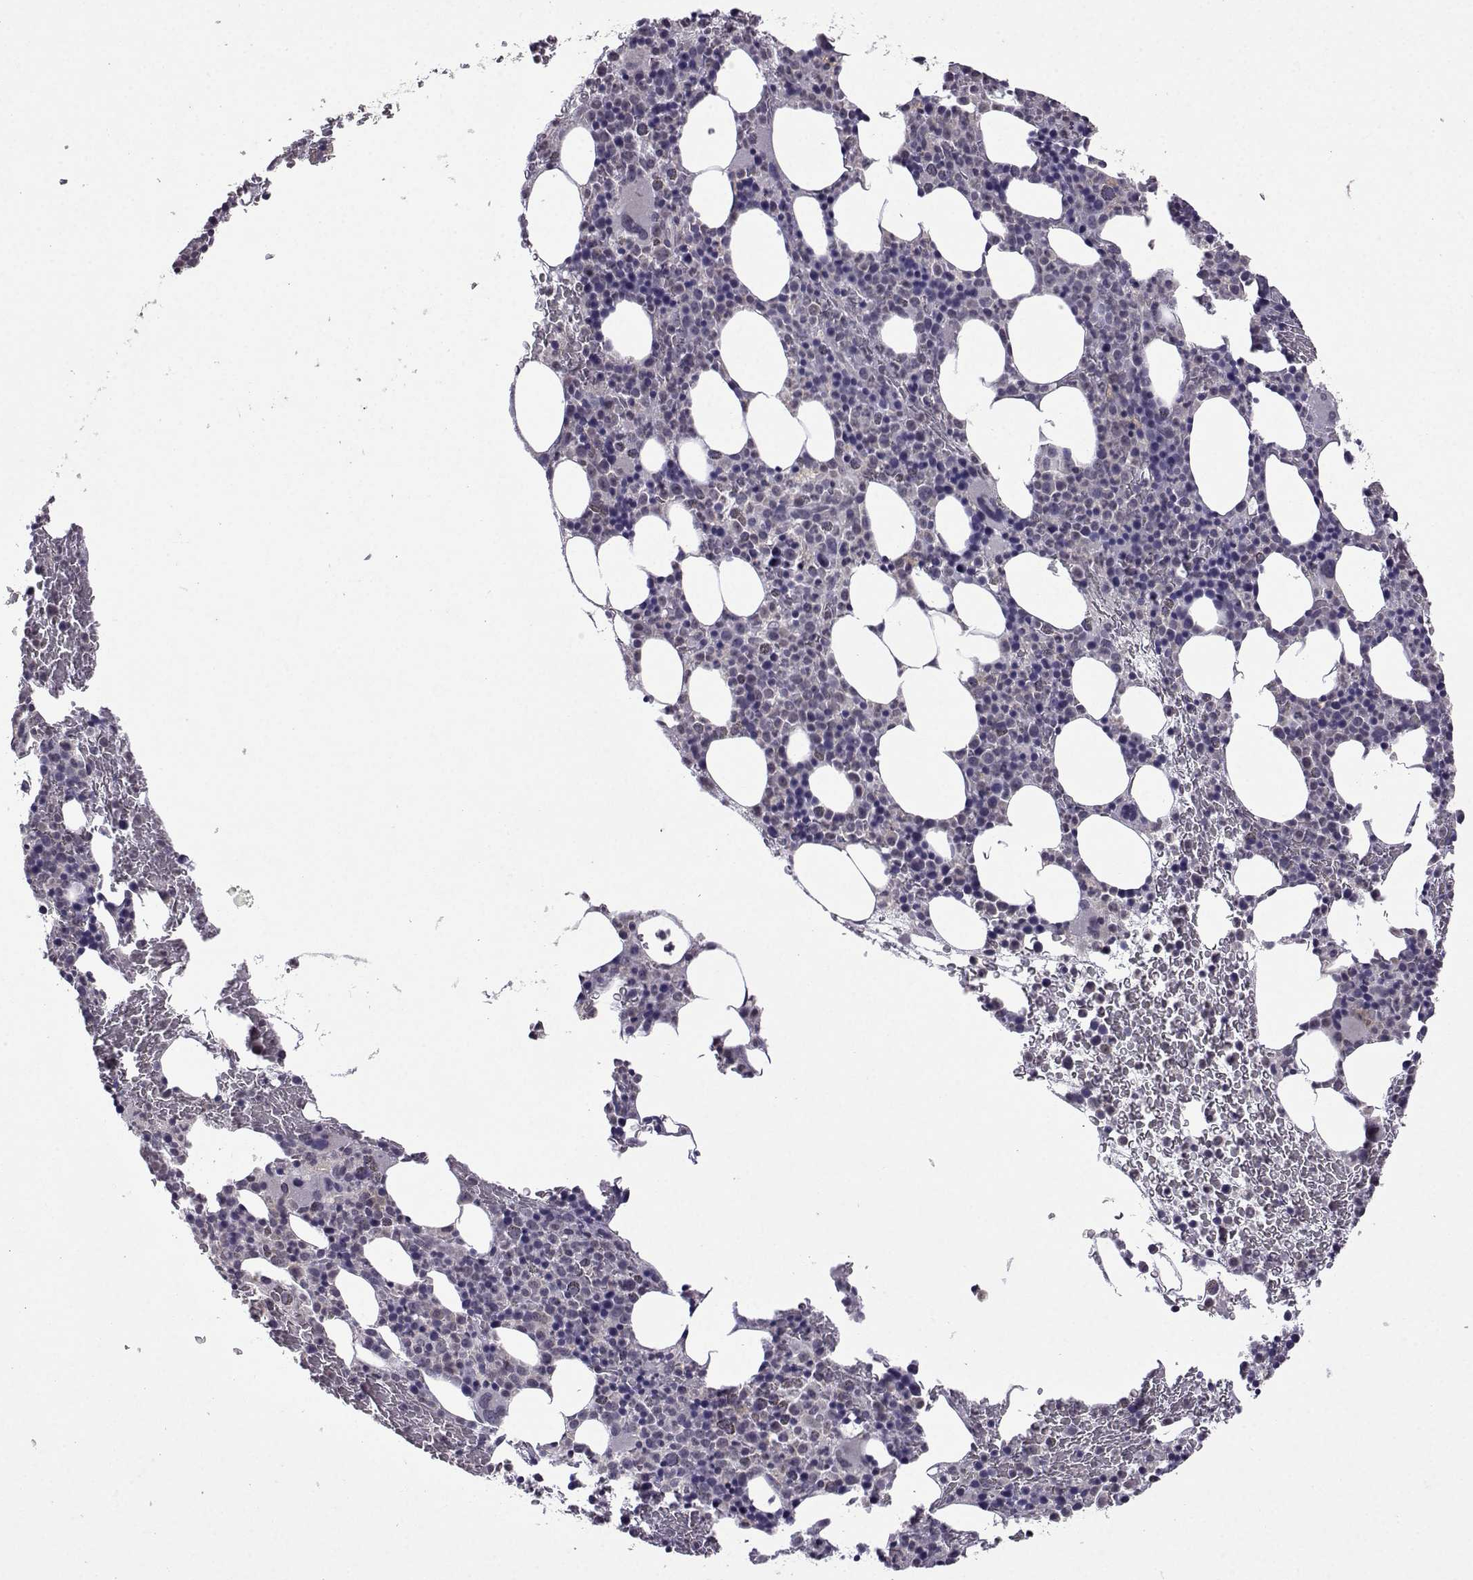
{"staining": {"intensity": "negative", "quantity": "none", "location": "none"}, "tissue": "bone marrow", "cell_type": "Hematopoietic cells", "image_type": "normal", "snomed": [{"axis": "morphology", "description": "Normal tissue, NOS"}, {"axis": "topography", "description": "Bone marrow"}], "caption": "Micrograph shows no significant protein staining in hematopoietic cells of normal bone marrow. (Brightfield microscopy of DAB immunohistochemistry (IHC) at high magnification).", "gene": "CCL28", "patient": {"sex": "male", "age": 72}}